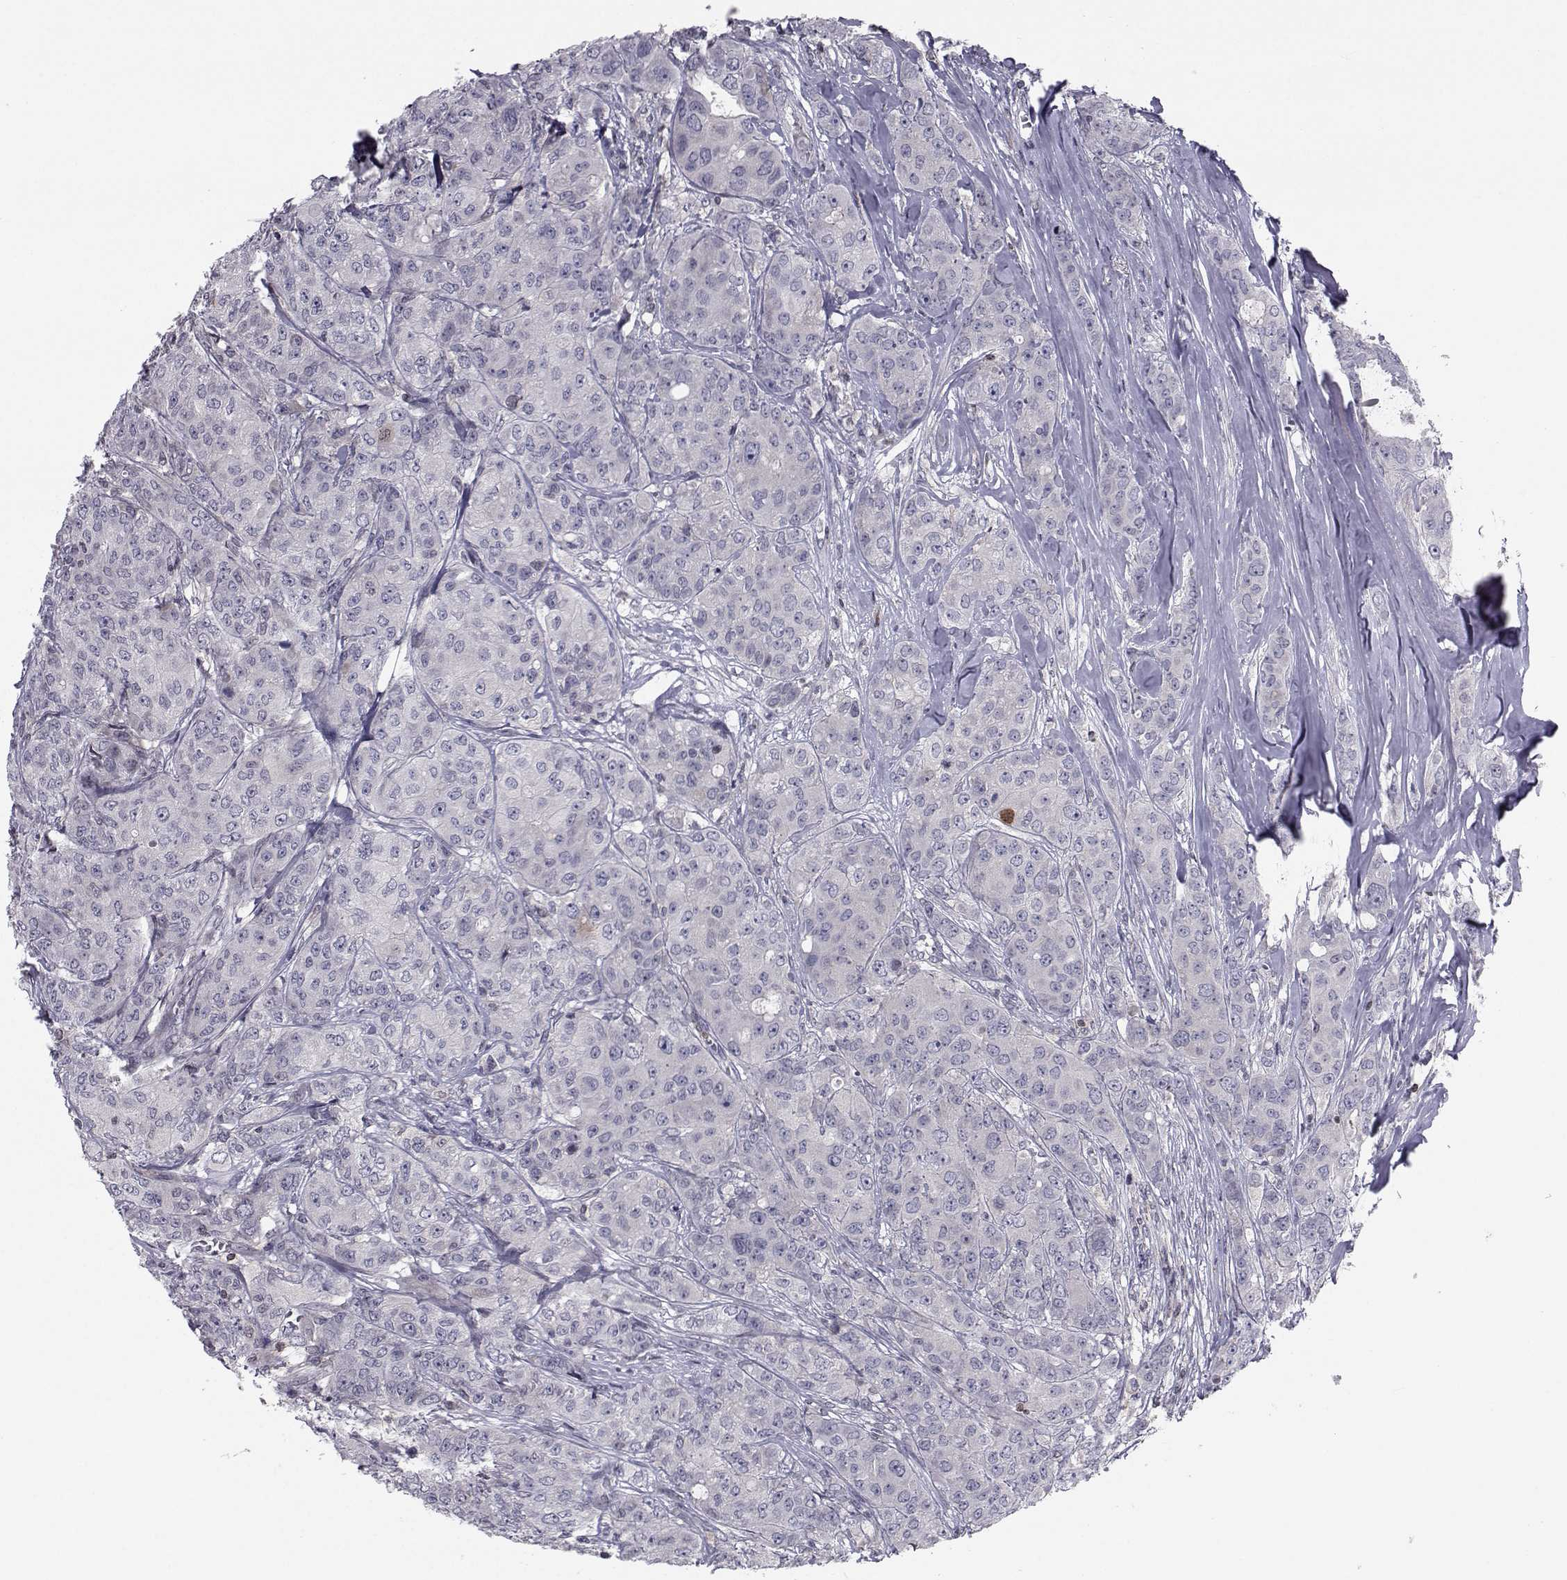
{"staining": {"intensity": "negative", "quantity": "none", "location": "none"}, "tissue": "breast cancer", "cell_type": "Tumor cells", "image_type": "cancer", "snomed": [{"axis": "morphology", "description": "Duct carcinoma"}, {"axis": "topography", "description": "Breast"}], "caption": "Immunohistochemistry of breast cancer reveals no expression in tumor cells.", "gene": "PCP4L1", "patient": {"sex": "female", "age": 43}}